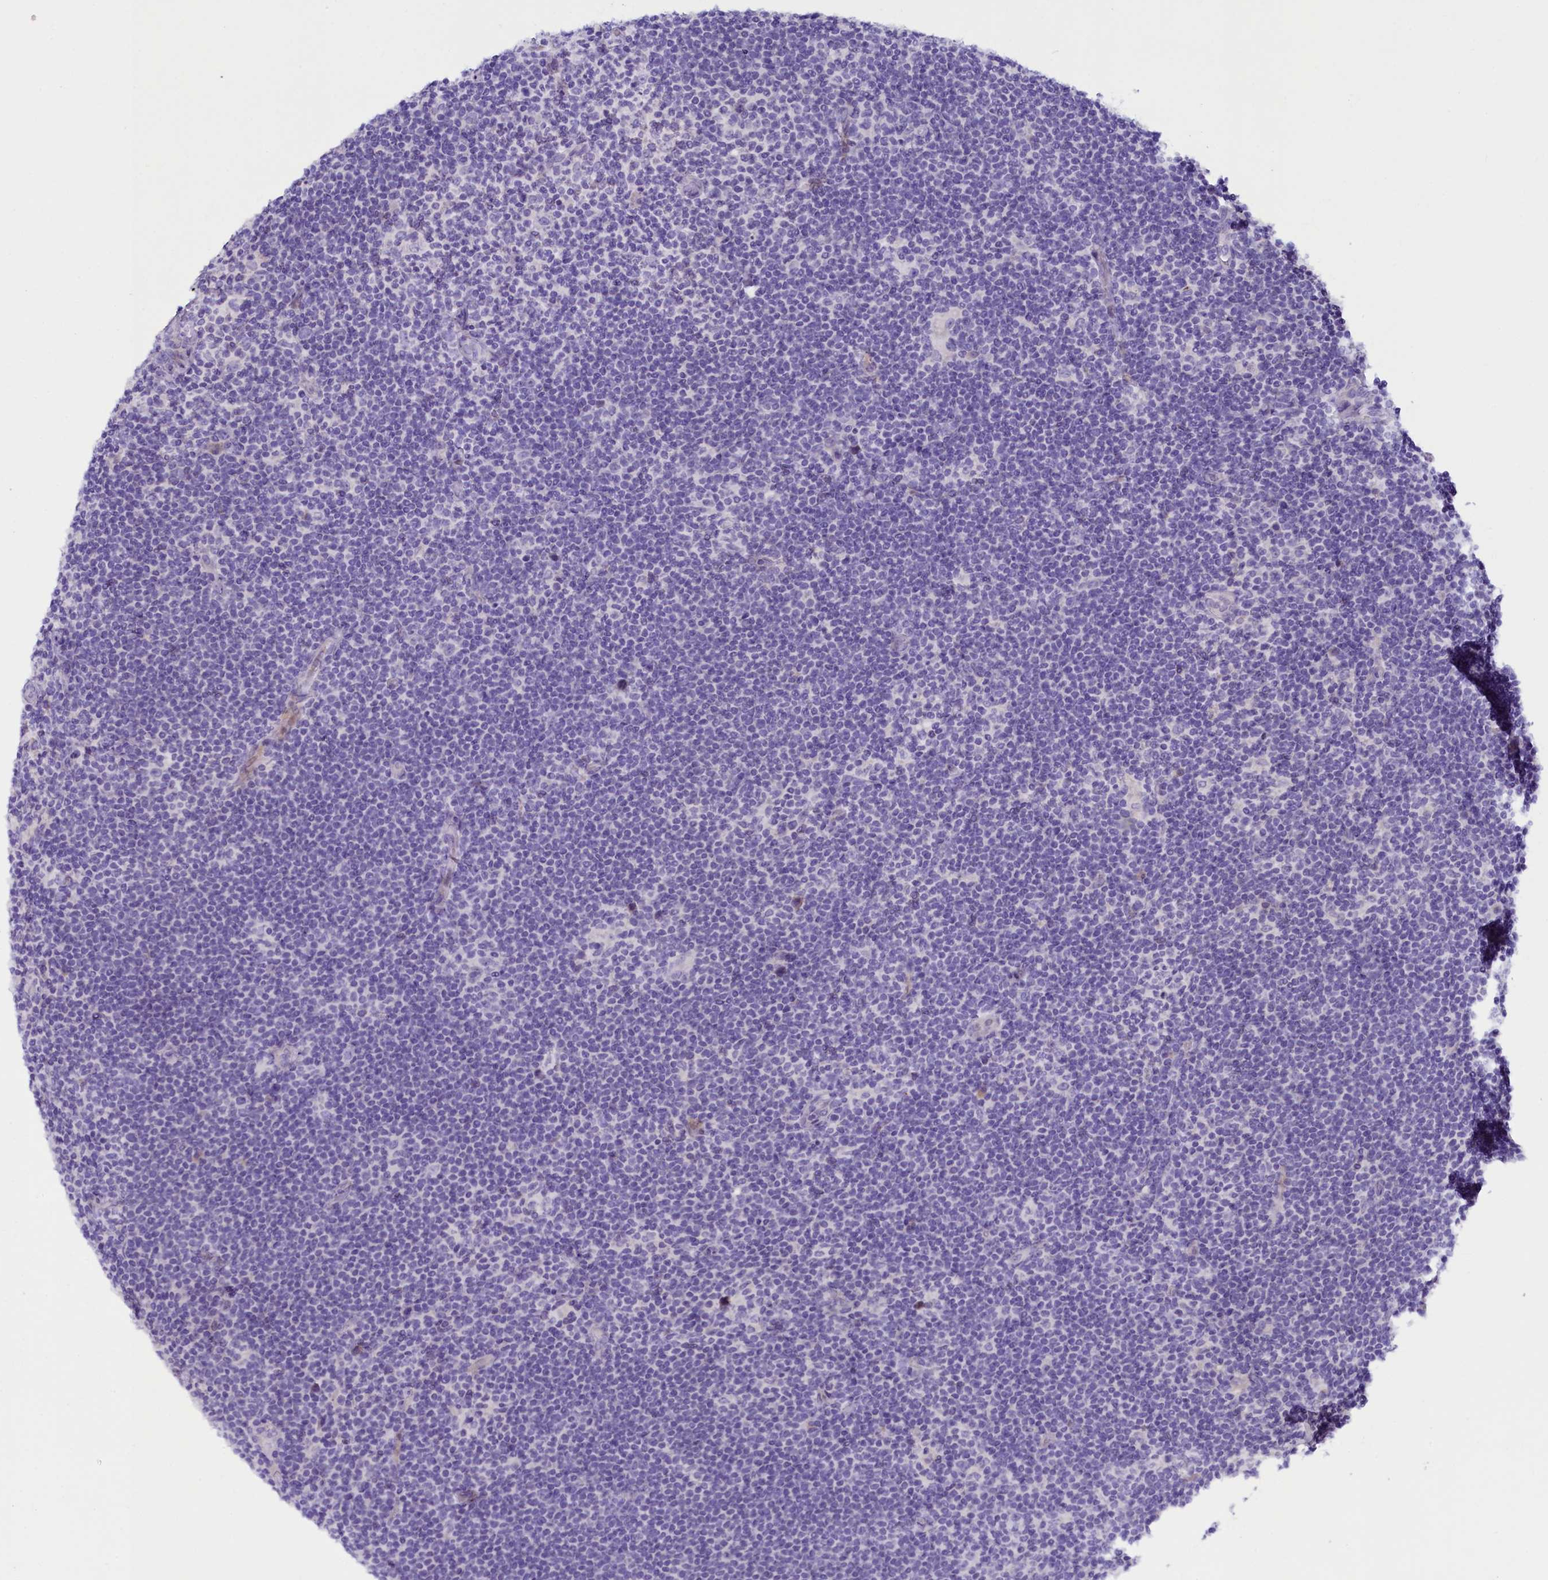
{"staining": {"intensity": "negative", "quantity": "none", "location": "none"}, "tissue": "lymphoma", "cell_type": "Tumor cells", "image_type": "cancer", "snomed": [{"axis": "morphology", "description": "Hodgkin's disease, NOS"}, {"axis": "topography", "description": "Lymph node"}], "caption": "DAB immunohistochemical staining of human lymphoma exhibits no significant staining in tumor cells.", "gene": "RTTN", "patient": {"sex": "female", "age": 57}}